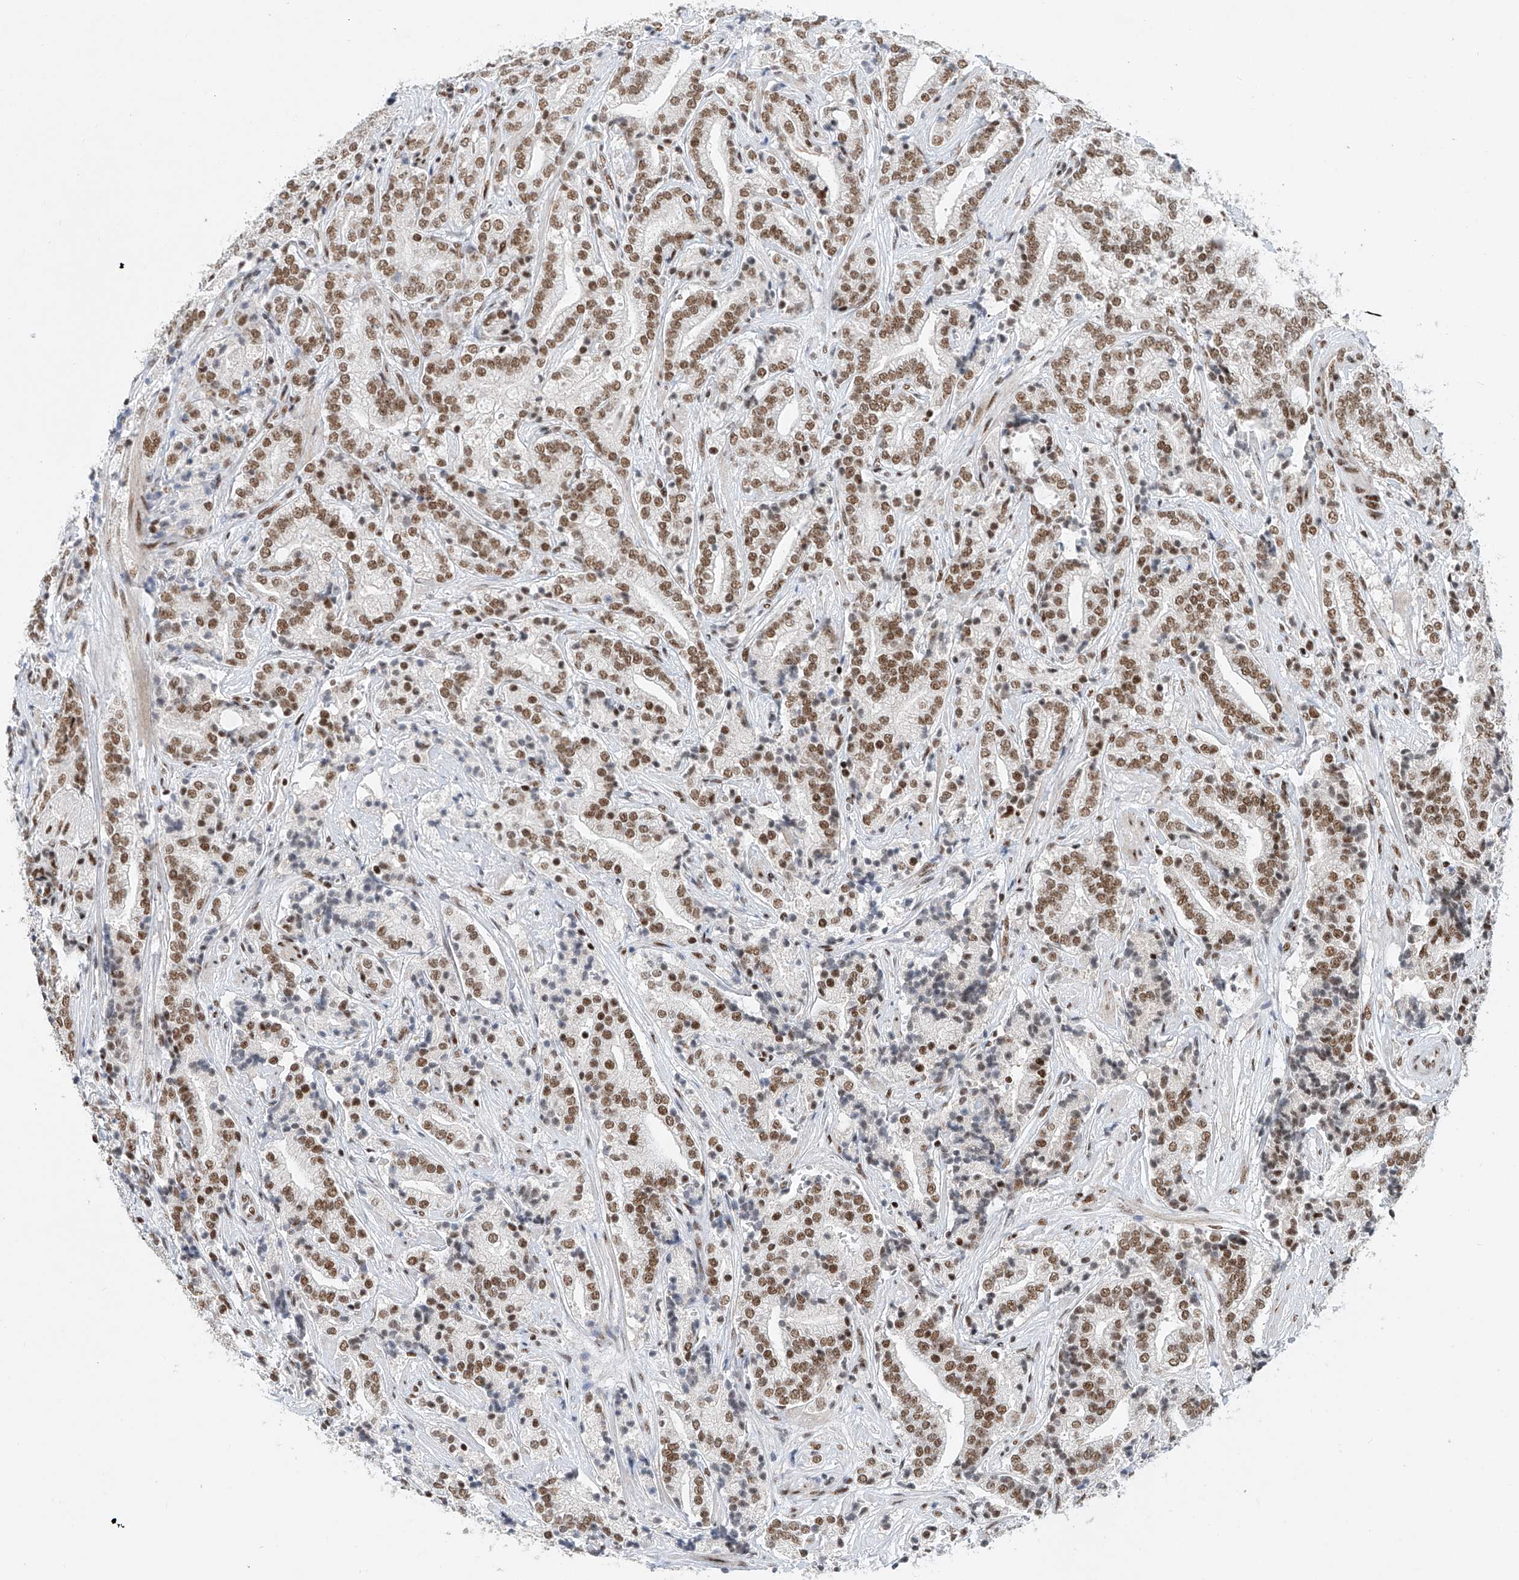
{"staining": {"intensity": "moderate", "quantity": ">75%", "location": "nuclear"}, "tissue": "prostate cancer", "cell_type": "Tumor cells", "image_type": "cancer", "snomed": [{"axis": "morphology", "description": "Adenocarcinoma, High grade"}, {"axis": "topography", "description": "Prostate"}], "caption": "Protein staining of adenocarcinoma (high-grade) (prostate) tissue reveals moderate nuclear positivity in approximately >75% of tumor cells.", "gene": "TAF4", "patient": {"sex": "male", "age": 57}}